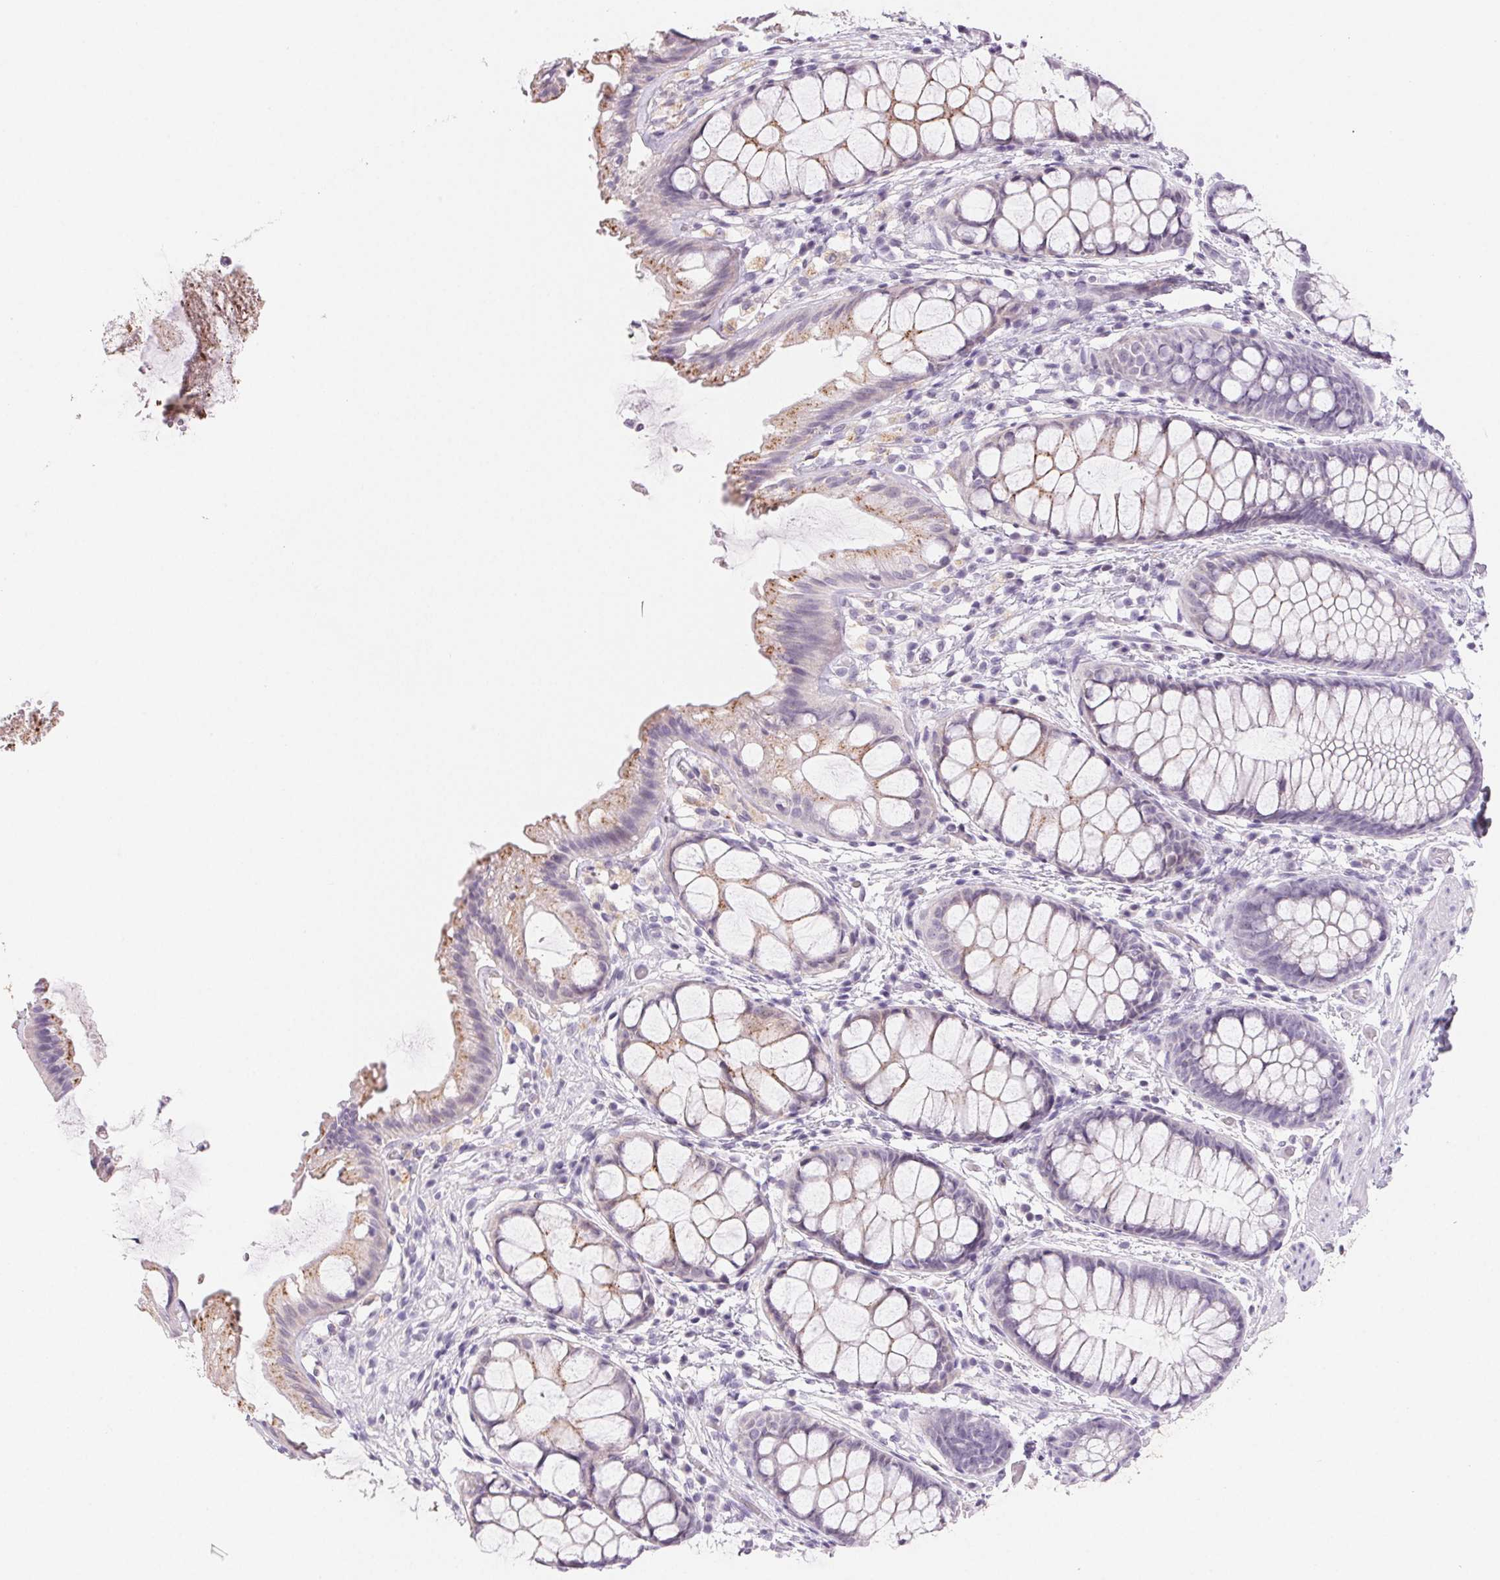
{"staining": {"intensity": "moderate", "quantity": "<25%", "location": "cytoplasmic/membranous"}, "tissue": "rectum", "cell_type": "Glandular cells", "image_type": "normal", "snomed": [{"axis": "morphology", "description": "Normal tissue, NOS"}, {"axis": "topography", "description": "Rectum"}], "caption": "Immunohistochemistry (IHC) of unremarkable human rectum demonstrates low levels of moderate cytoplasmic/membranous expression in about <25% of glandular cells. (DAB (3,3'-diaminobenzidine) IHC with brightfield microscopy, high magnification).", "gene": "BPIFB2", "patient": {"sex": "female", "age": 62}}